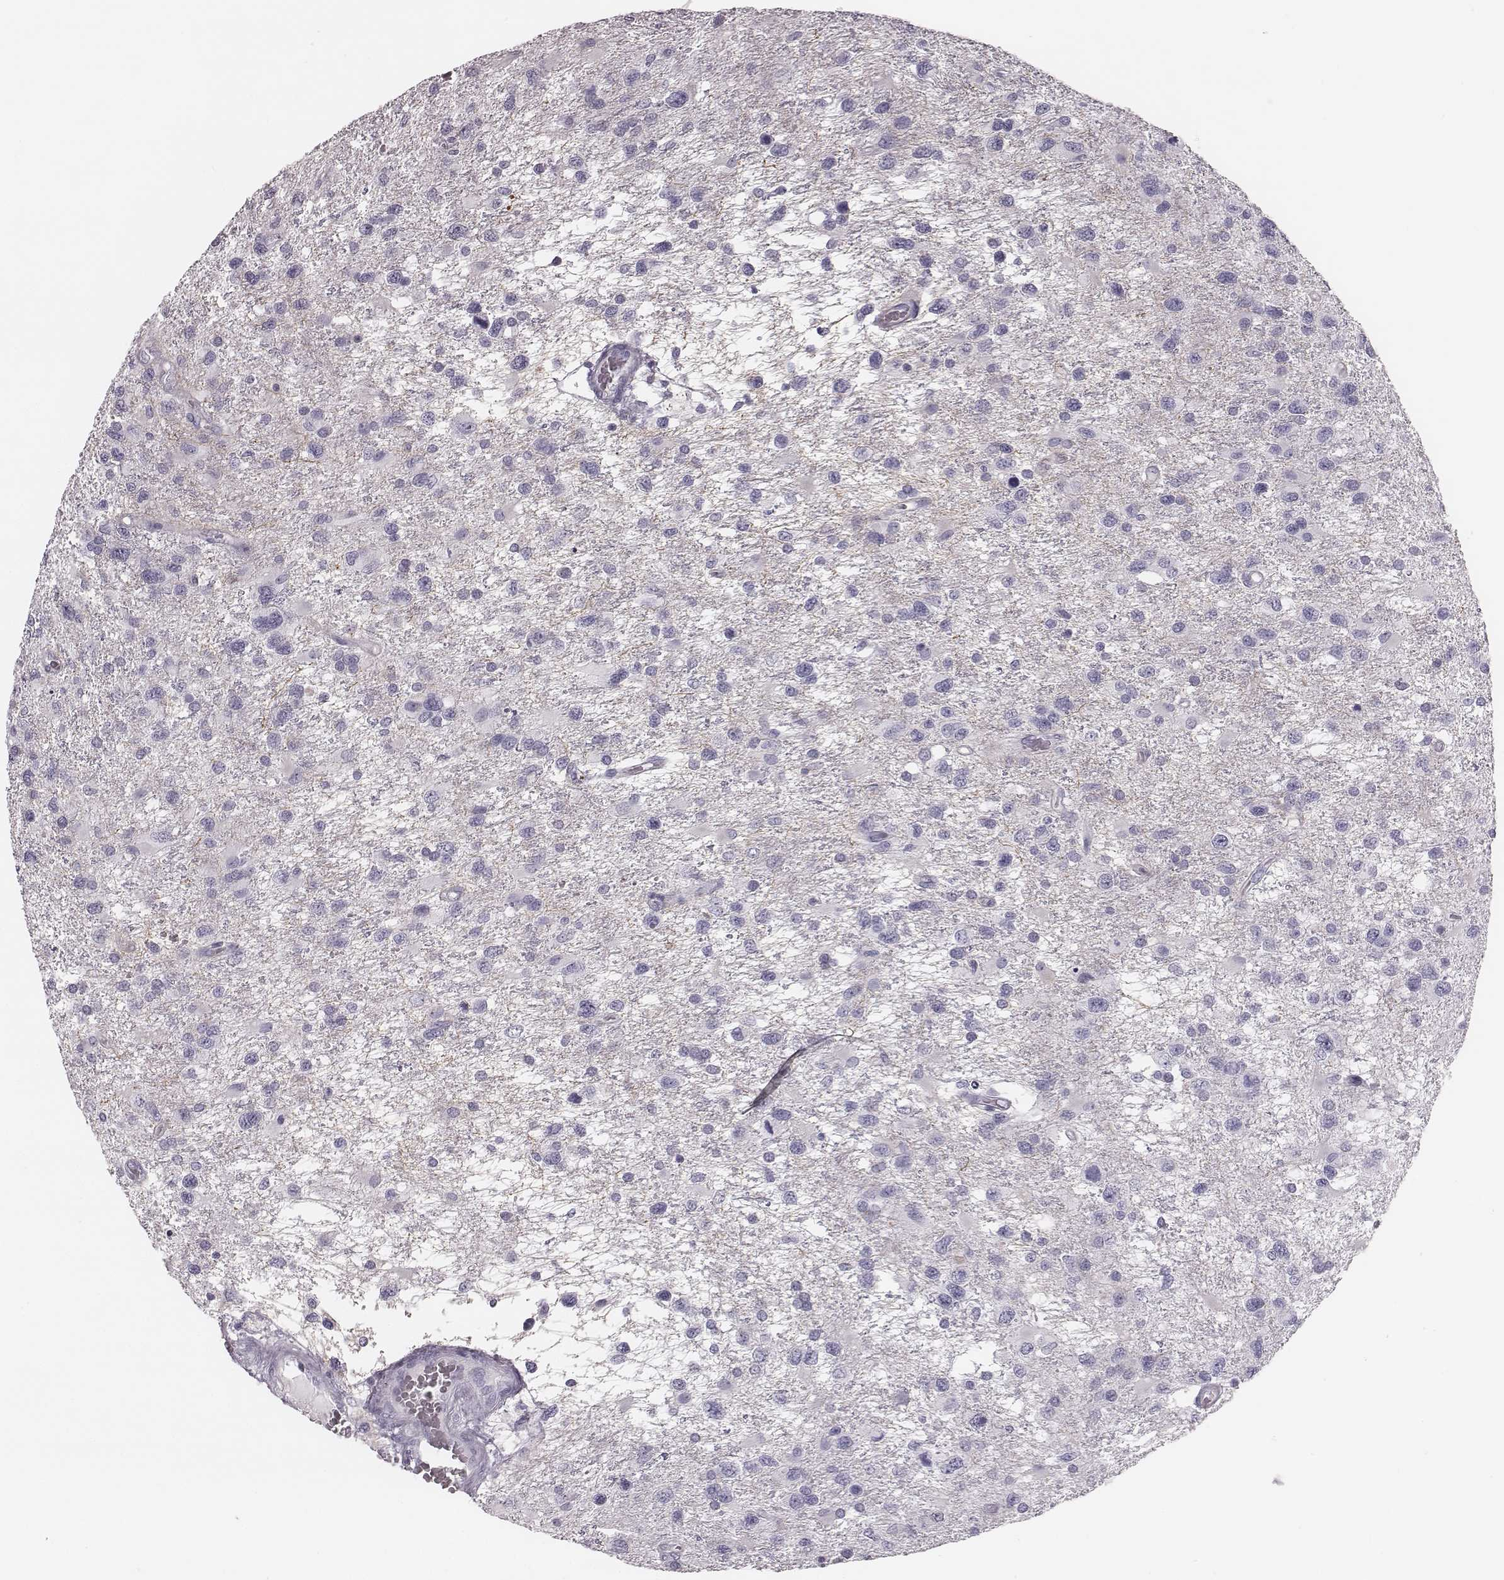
{"staining": {"intensity": "negative", "quantity": "none", "location": "none"}, "tissue": "glioma", "cell_type": "Tumor cells", "image_type": "cancer", "snomed": [{"axis": "morphology", "description": "Glioma, malignant, NOS"}, {"axis": "morphology", "description": "Glioma, malignant, High grade"}, {"axis": "topography", "description": "Brain"}], "caption": "Malignant glioma was stained to show a protein in brown. There is no significant positivity in tumor cells.", "gene": "ZNF365", "patient": {"sex": "female", "age": 71}}